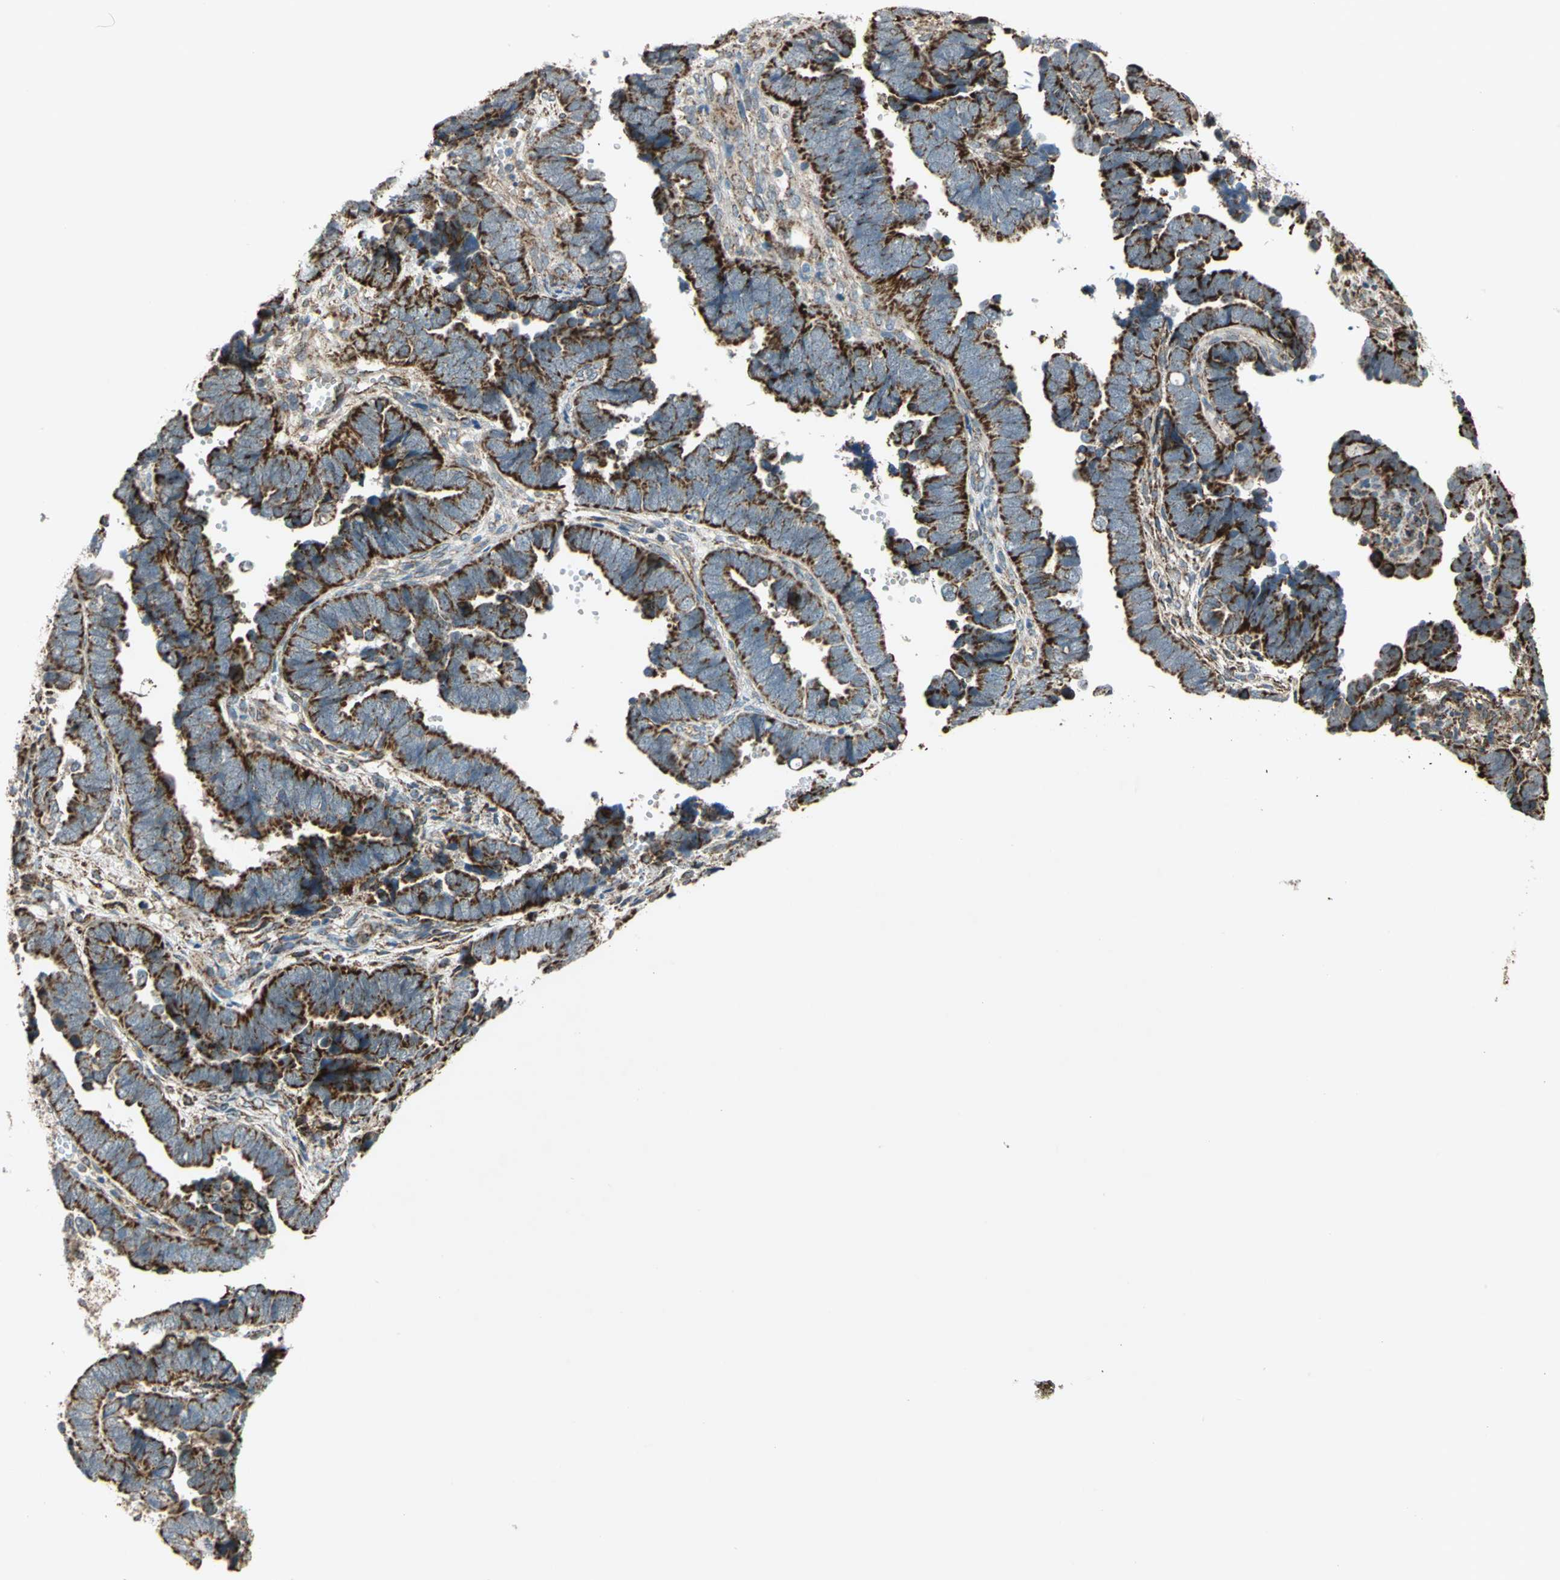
{"staining": {"intensity": "strong", "quantity": ">75%", "location": "cytoplasmic/membranous"}, "tissue": "endometrial cancer", "cell_type": "Tumor cells", "image_type": "cancer", "snomed": [{"axis": "morphology", "description": "Adenocarcinoma, NOS"}, {"axis": "topography", "description": "Endometrium"}], "caption": "Immunohistochemistry (IHC) of adenocarcinoma (endometrial) reveals high levels of strong cytoplasmic/membranous positivity in approximately >75% of tumor cells.", "gene": "MRPS22", "patient": {"sex": "female", "age": 75}}